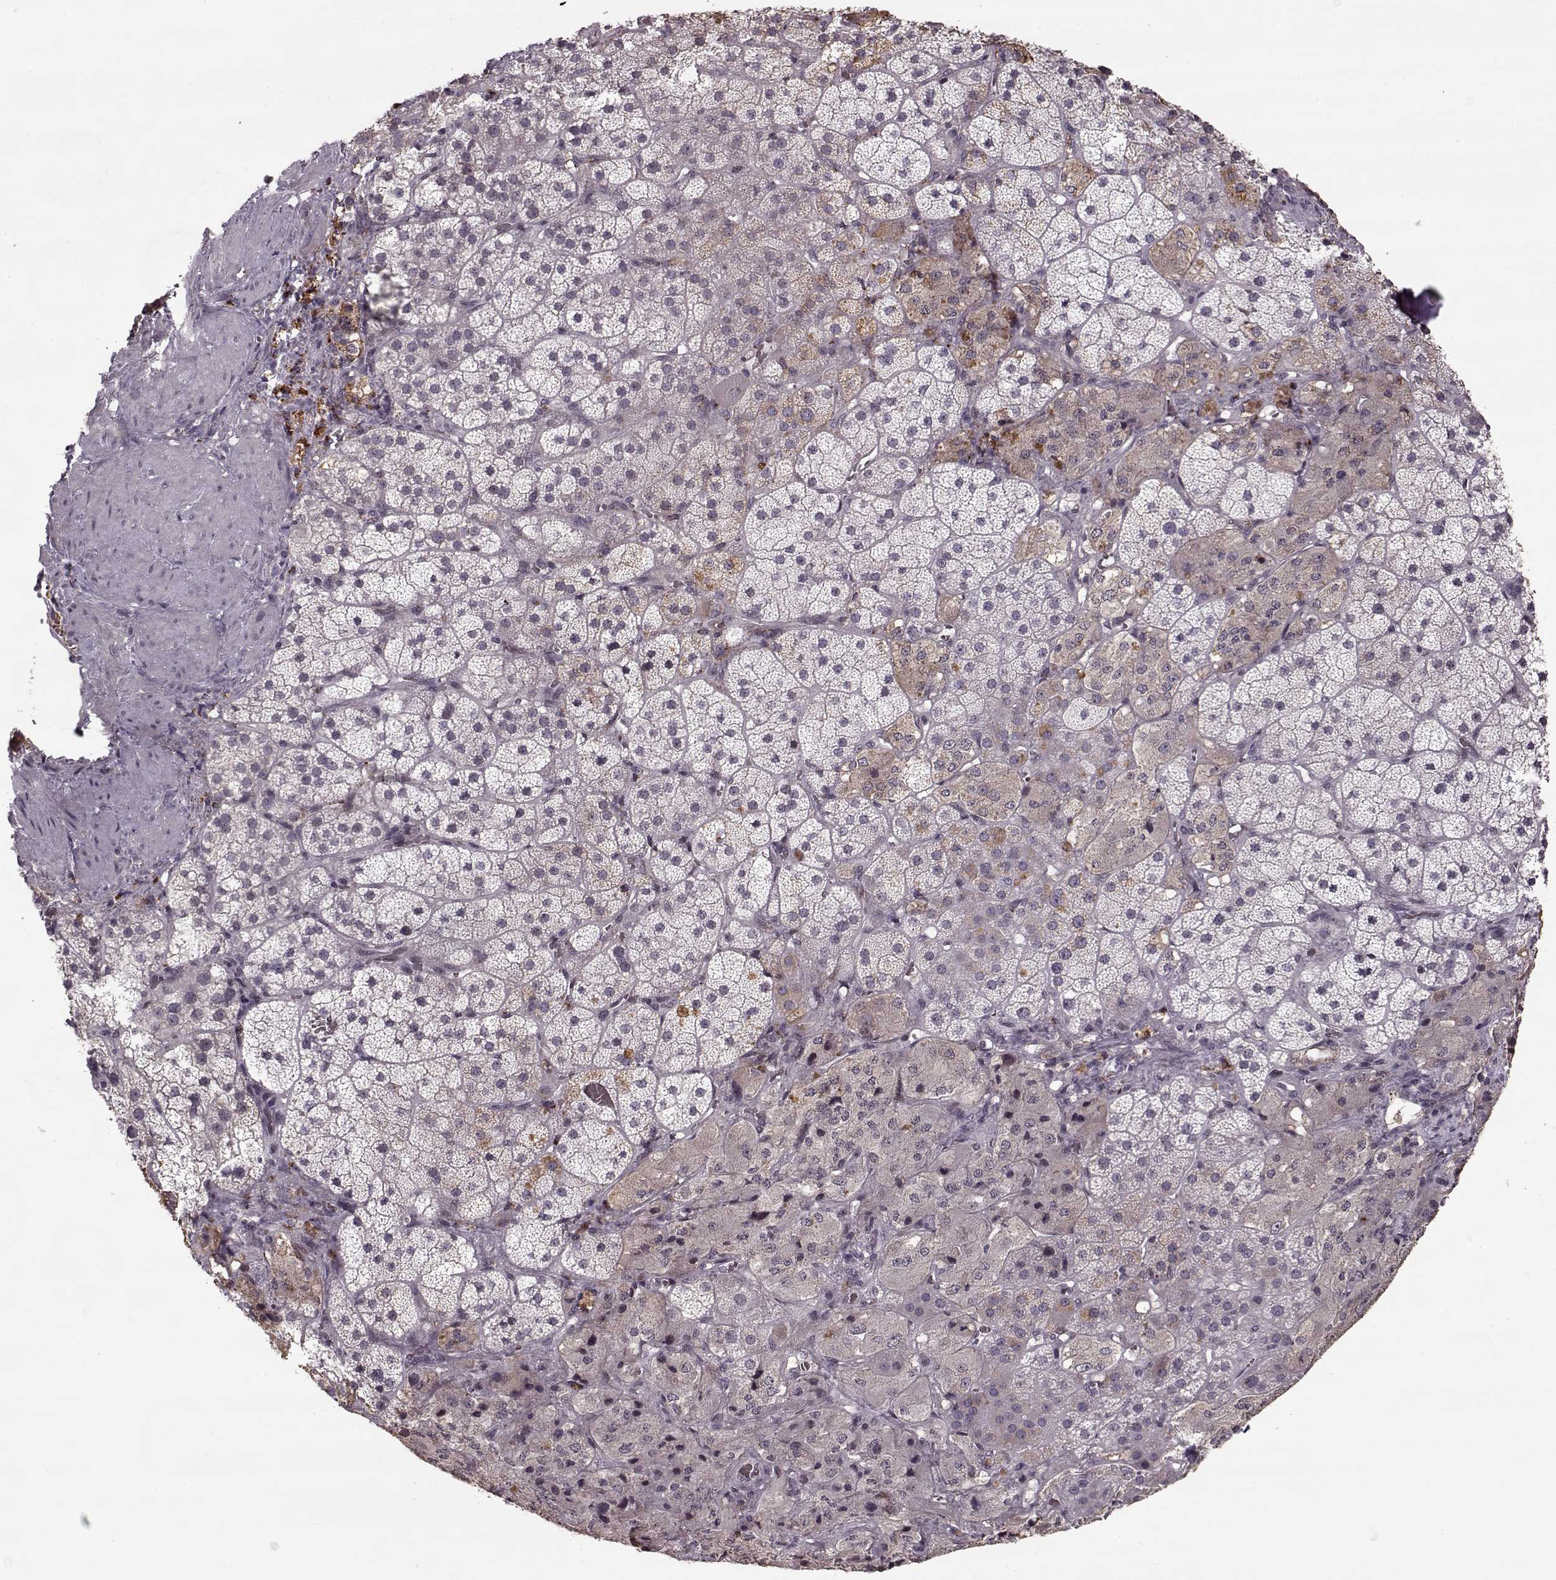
{"staining": {"intensity": "weak", "quantity": "25%-75%", "location": "cytoplasmic/membranous"}, "tissue": "adrenal gland", "cell_type": "Glandular cells", "image_type": "normal", "snomed": [{"axis": "morphology", "description": "Normal tissue, NOS"}, {"axis": "topography", "description": "Adrenal gland"}], "caption": "This photomicrograph exhibits immunohistochemistry (IHC) staining of normal human adrenal gland, with low weak cytoplasmic/membranous staining in approximately 25%-75% of glandular cells.", "gene": "ACOT11", "patient": {"sex": "male", "age": 57}}